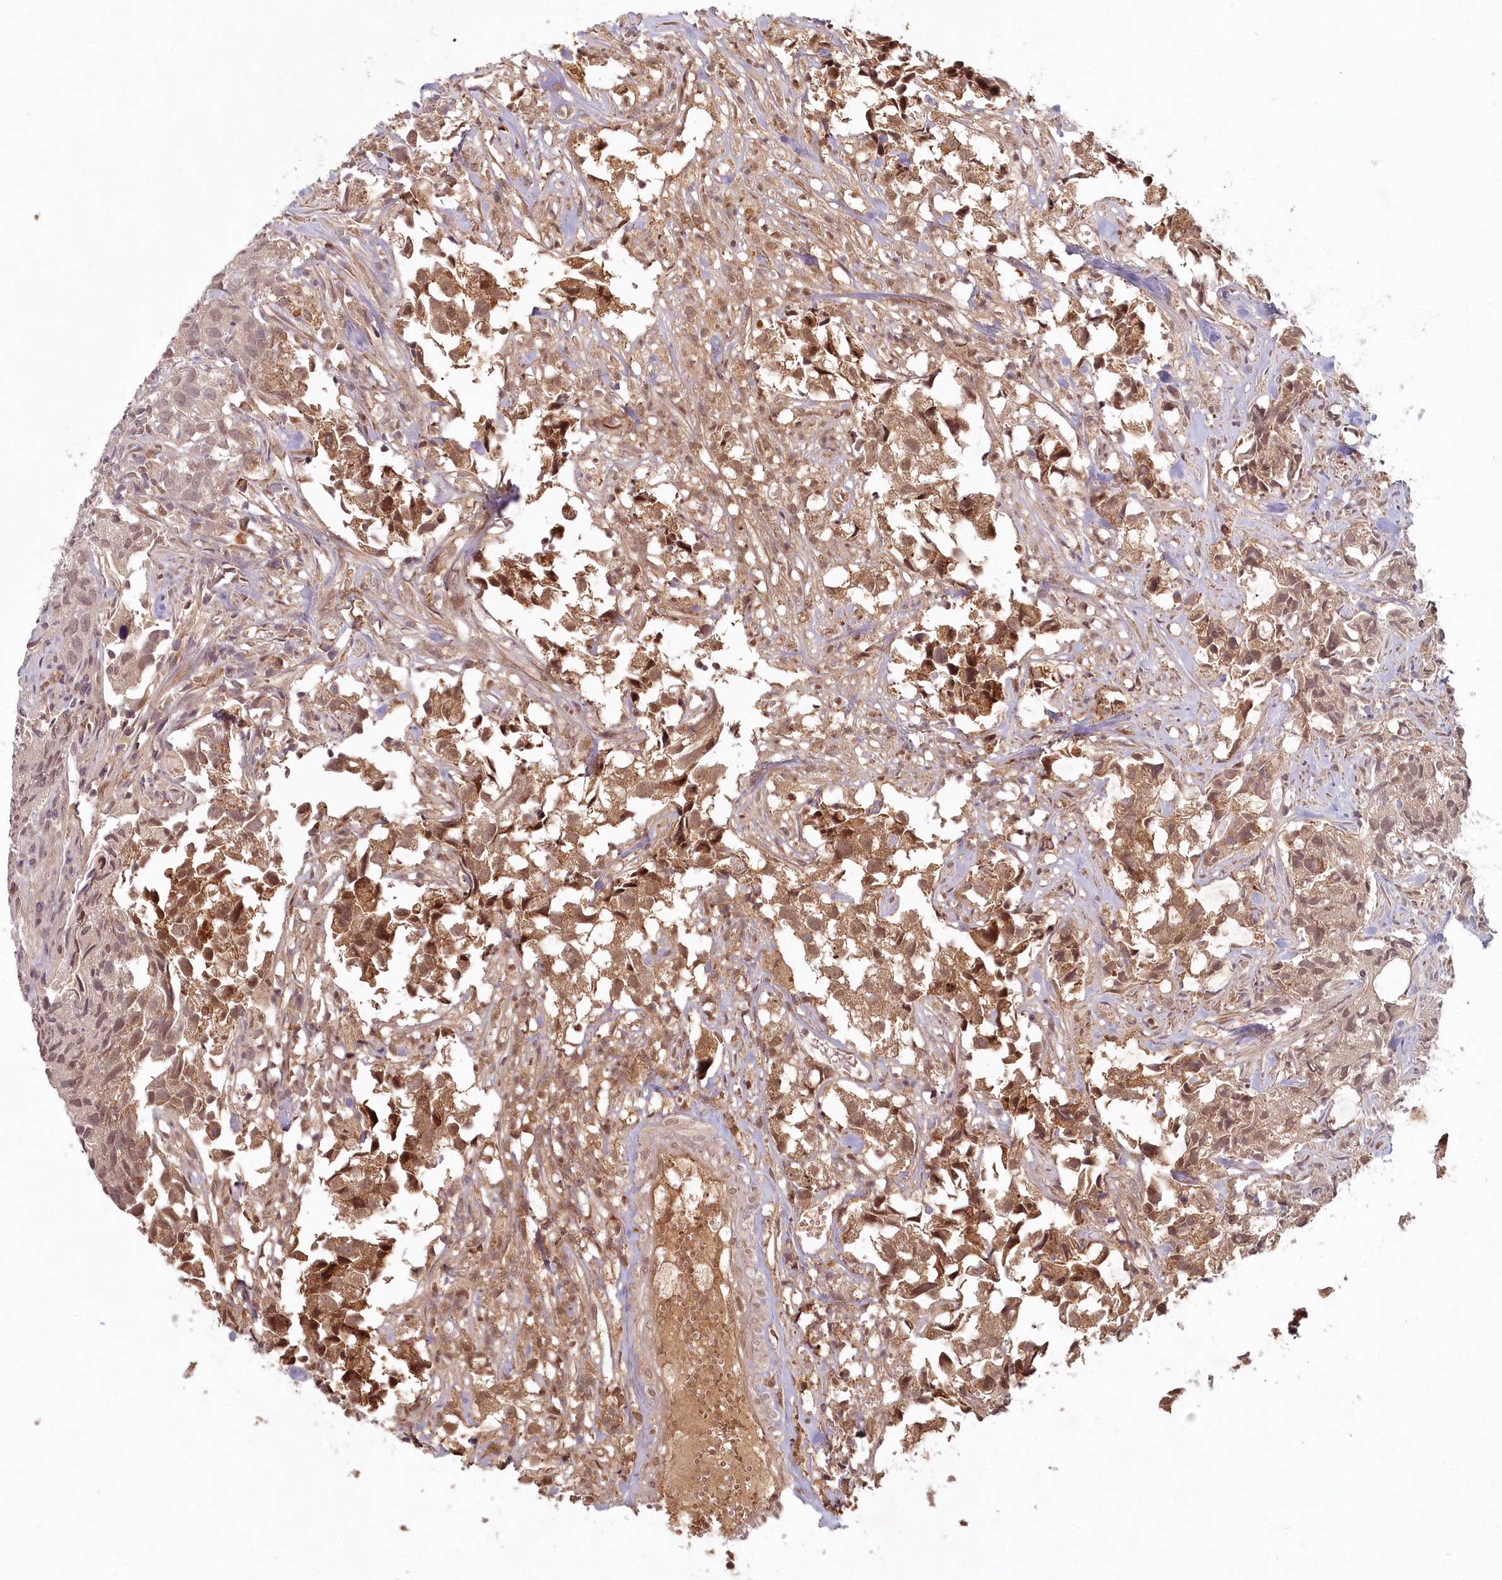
{"staining": {"intensity": "moderate", "quantity": ">75%", "location": "cytoplasmic/membranous,nuclear"}, "tissue": "urothelial cancer", "cell_type": "Tumor cells", "image_type": "cancer", "snomed": [{"axis": "morphology", "description": "Urothelial carcinoma, High grade"}, {"axis": "topography", "description": "Urinary bladder"}], "caption": "A brown stain labels moderate cytoplasmic/membranous and nuclear expression of a protein in urothelial carcinoma (high-grade) tumor cells.", "gene": "WAPL", "patient": {"sex": "female", "age": 75}}